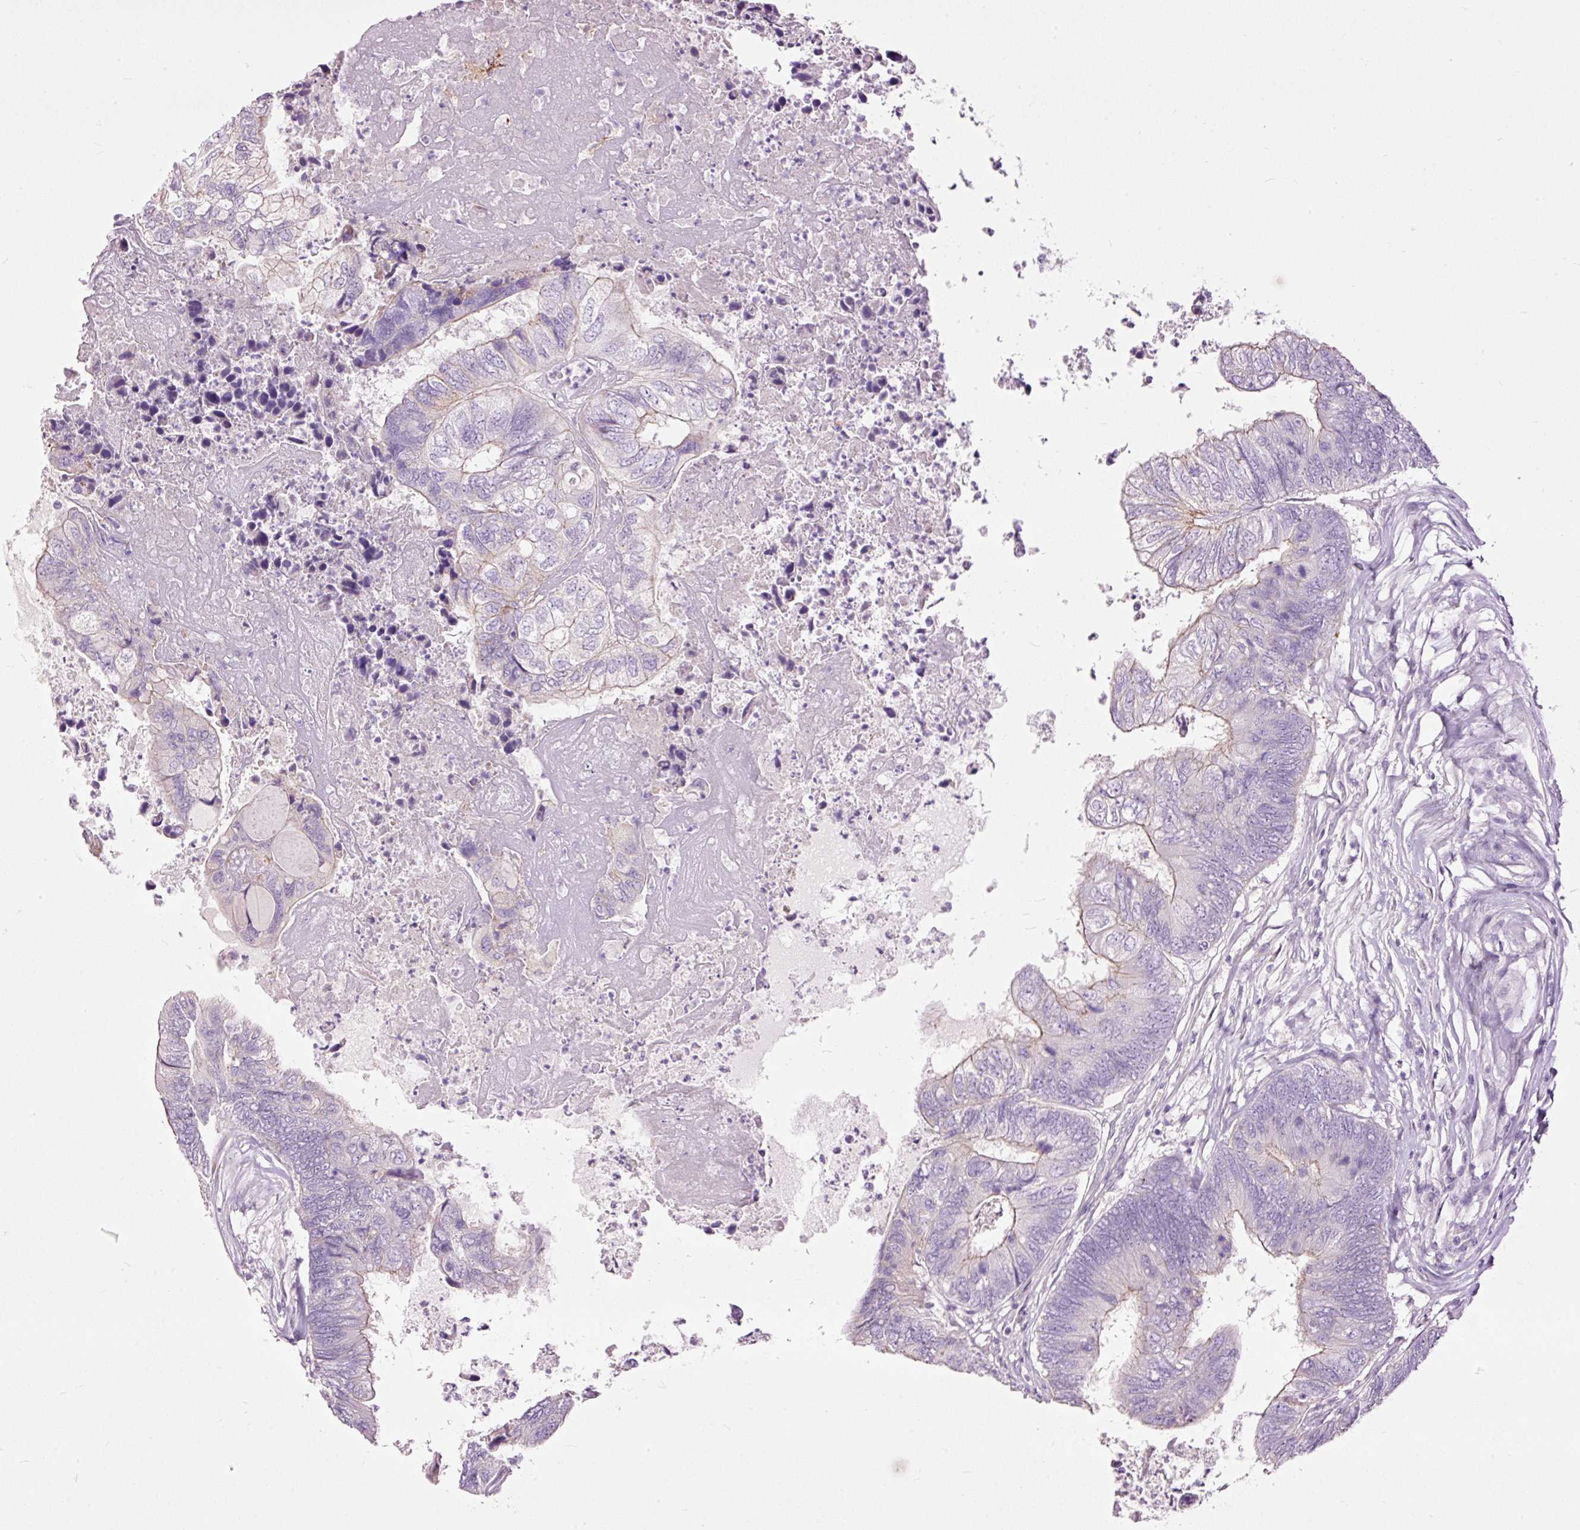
{"staining": {"intensity": "weak", "quantity": "<25%", "location": "cytoplasmic/membranous"}, "tissue": "colorectal cancer", "cell_type": "Tumor cells", "image_type": "cancer", "snomed": [{"axis": "morphology", "description": "Adenocarcinoma, NOS"}, {"axis": "topography", "description": "Colon"}], "caption": "IHC histopathology image of neoplastic tissue: human adenocarcinoma (colorectal) stained with DAB exhibits no significant protein staining in tumor cells.", "gene": "FCRL4", "patient": {"sex": "female", "age": 67}}